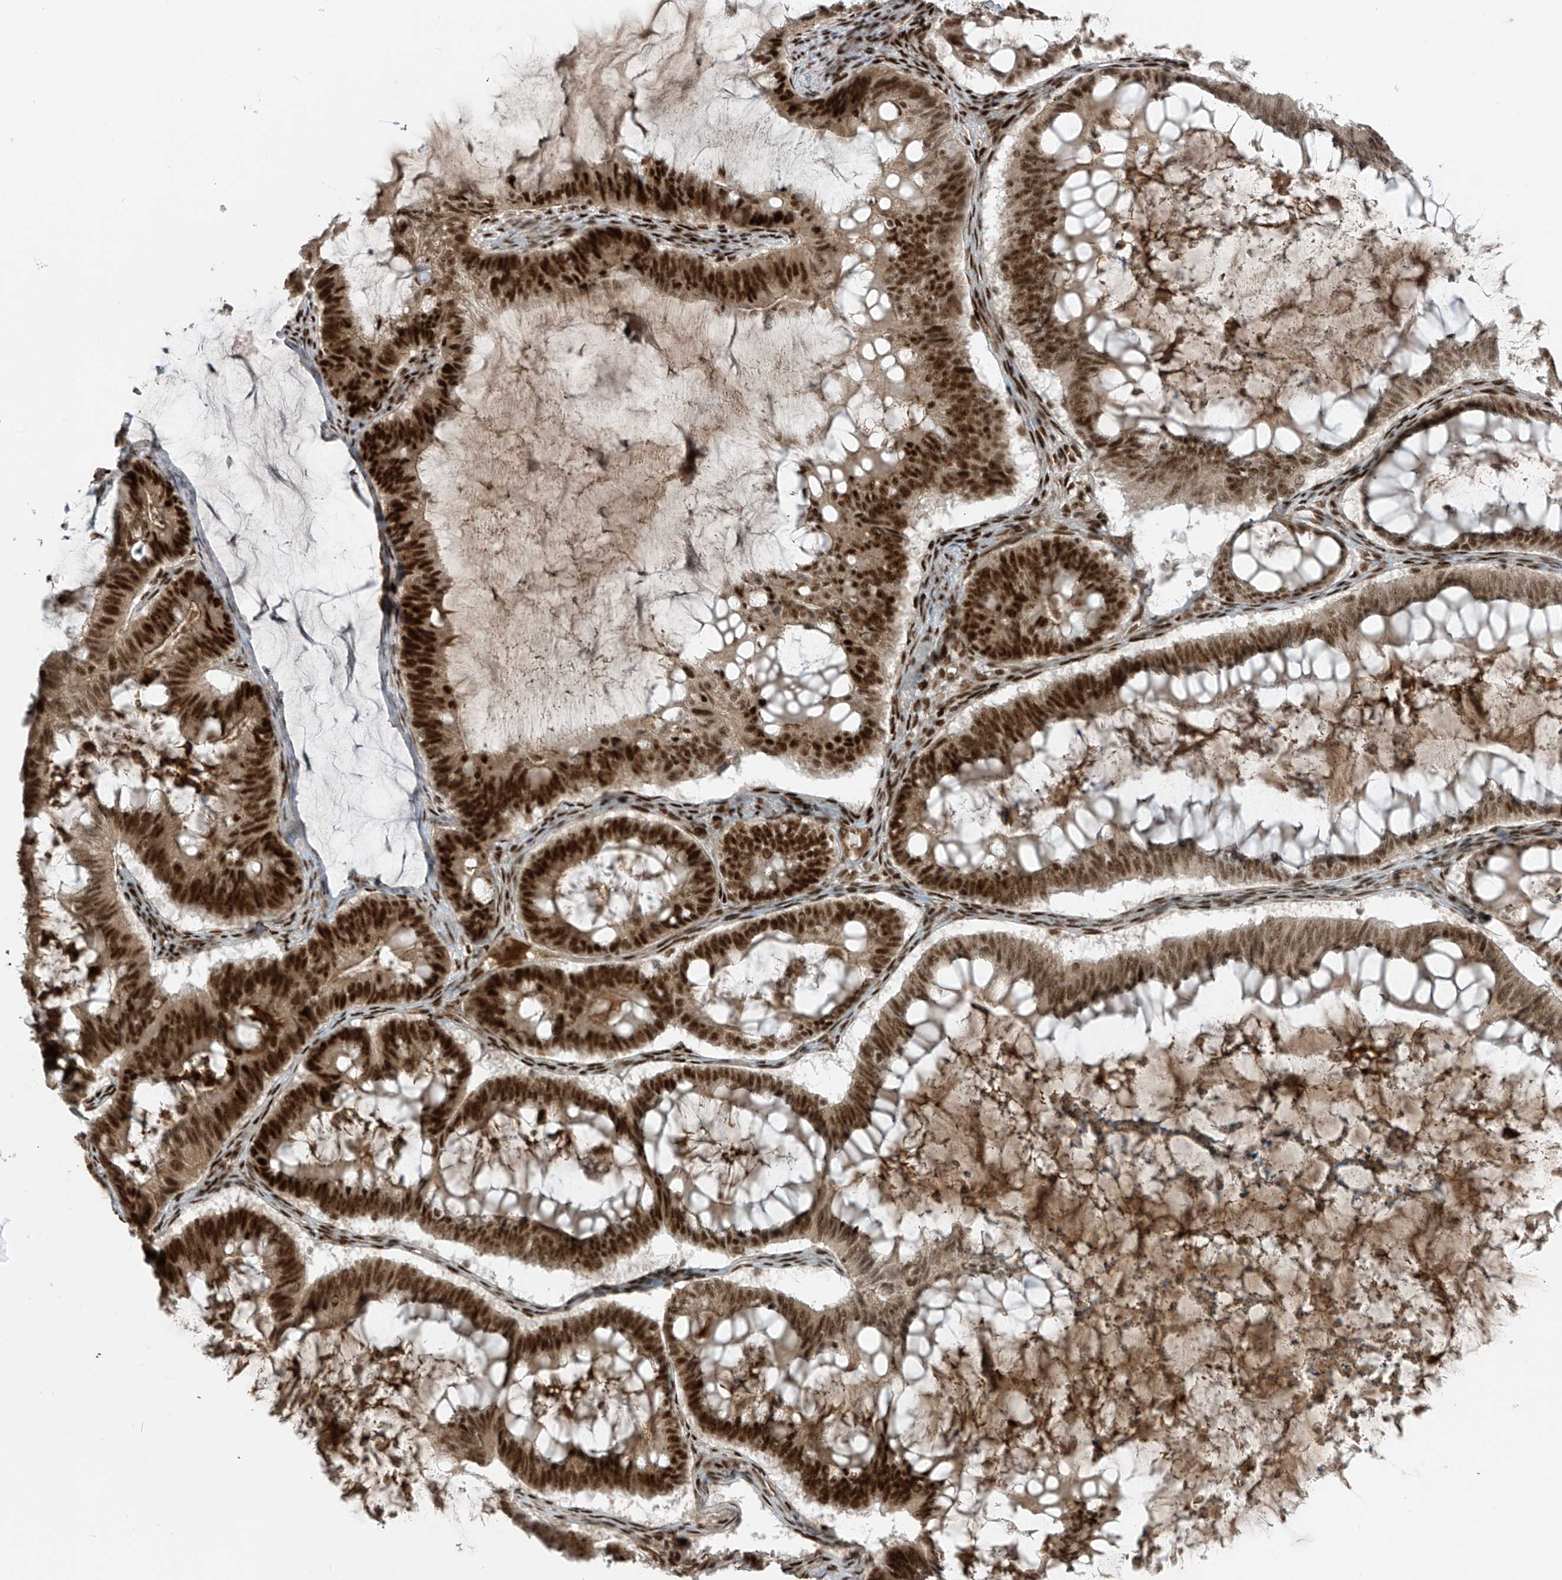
{"staining": {"intensity": "strong", "quantity": ">75%", "location": "nuclear"}, "tissue": "ovarian cancer", "cell_type": "Tumor cells", "image_type": "cancer", "snomed": [{"axis": "morphology", "description": "Cystadenocarcinoma, mucinous, NOS"}, {"axis": "topography", "description": "Ovary"}], "caption": "Ovarian cancer (mucinous cystadenocarcinoma) was stained to show a protein in brown. There is high levels of strong nuclear staining in approximately >75% of tumor cells.", "gene": "ARHGEF3", "patient": {"sex": "female", "age": 61}}